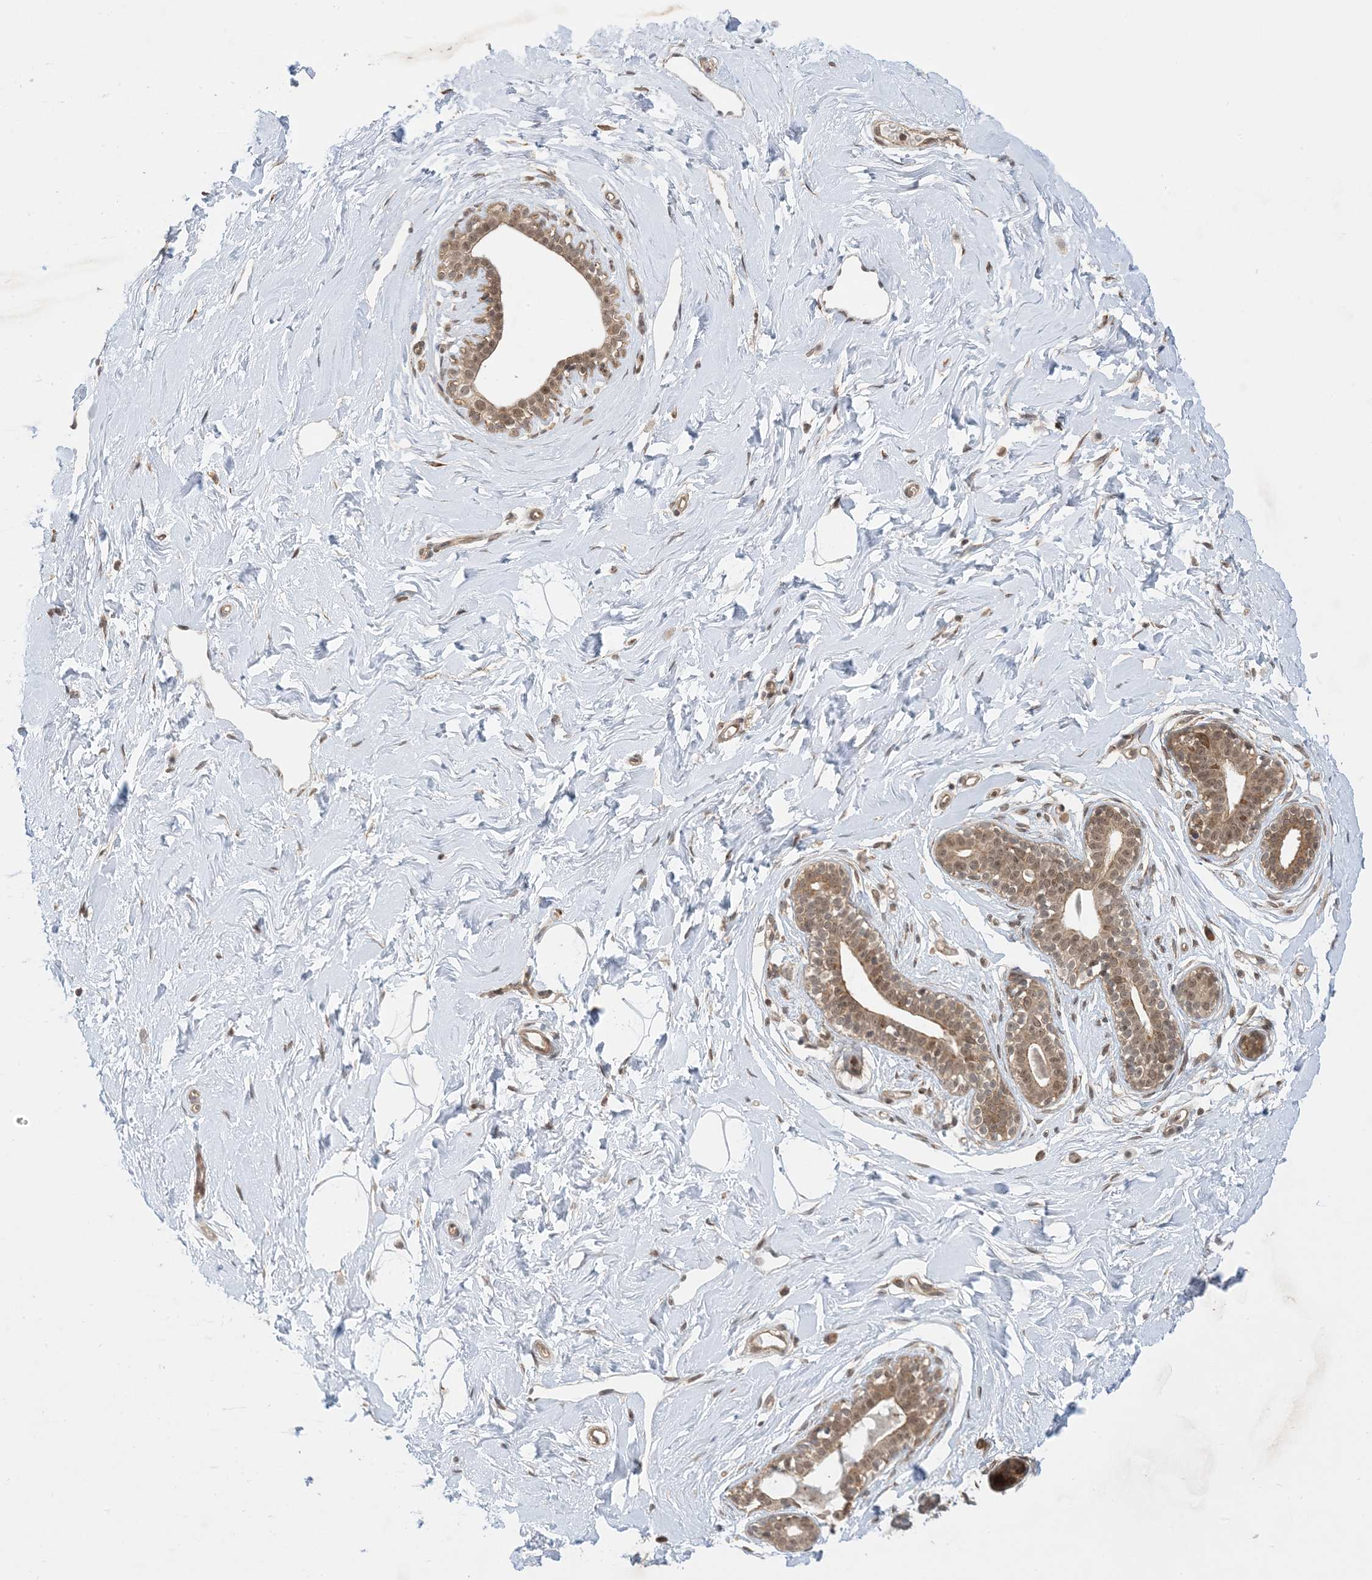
{"staining": {"intensity": "negative", "quantity": "none", "location": "none"}, "tissue": "breast", "cell_type": "Adipocytes", "image_type": "normal", "snomed": [{"axis": "morphology", "description": "Normal tissue, NOS"}, {"axis": "morphology", "description": "Adenoma, NOS"}, {"axis": "topography", "description": "Breast"}], "caption": "Immunohistochemistry (IHC) histopathology image of unremarkable breast stained for a protein (brown), which demonstrates no expression in adipocytes.", "gene": "METTL21A", "patient": {"sex": "female", "age": 23}}